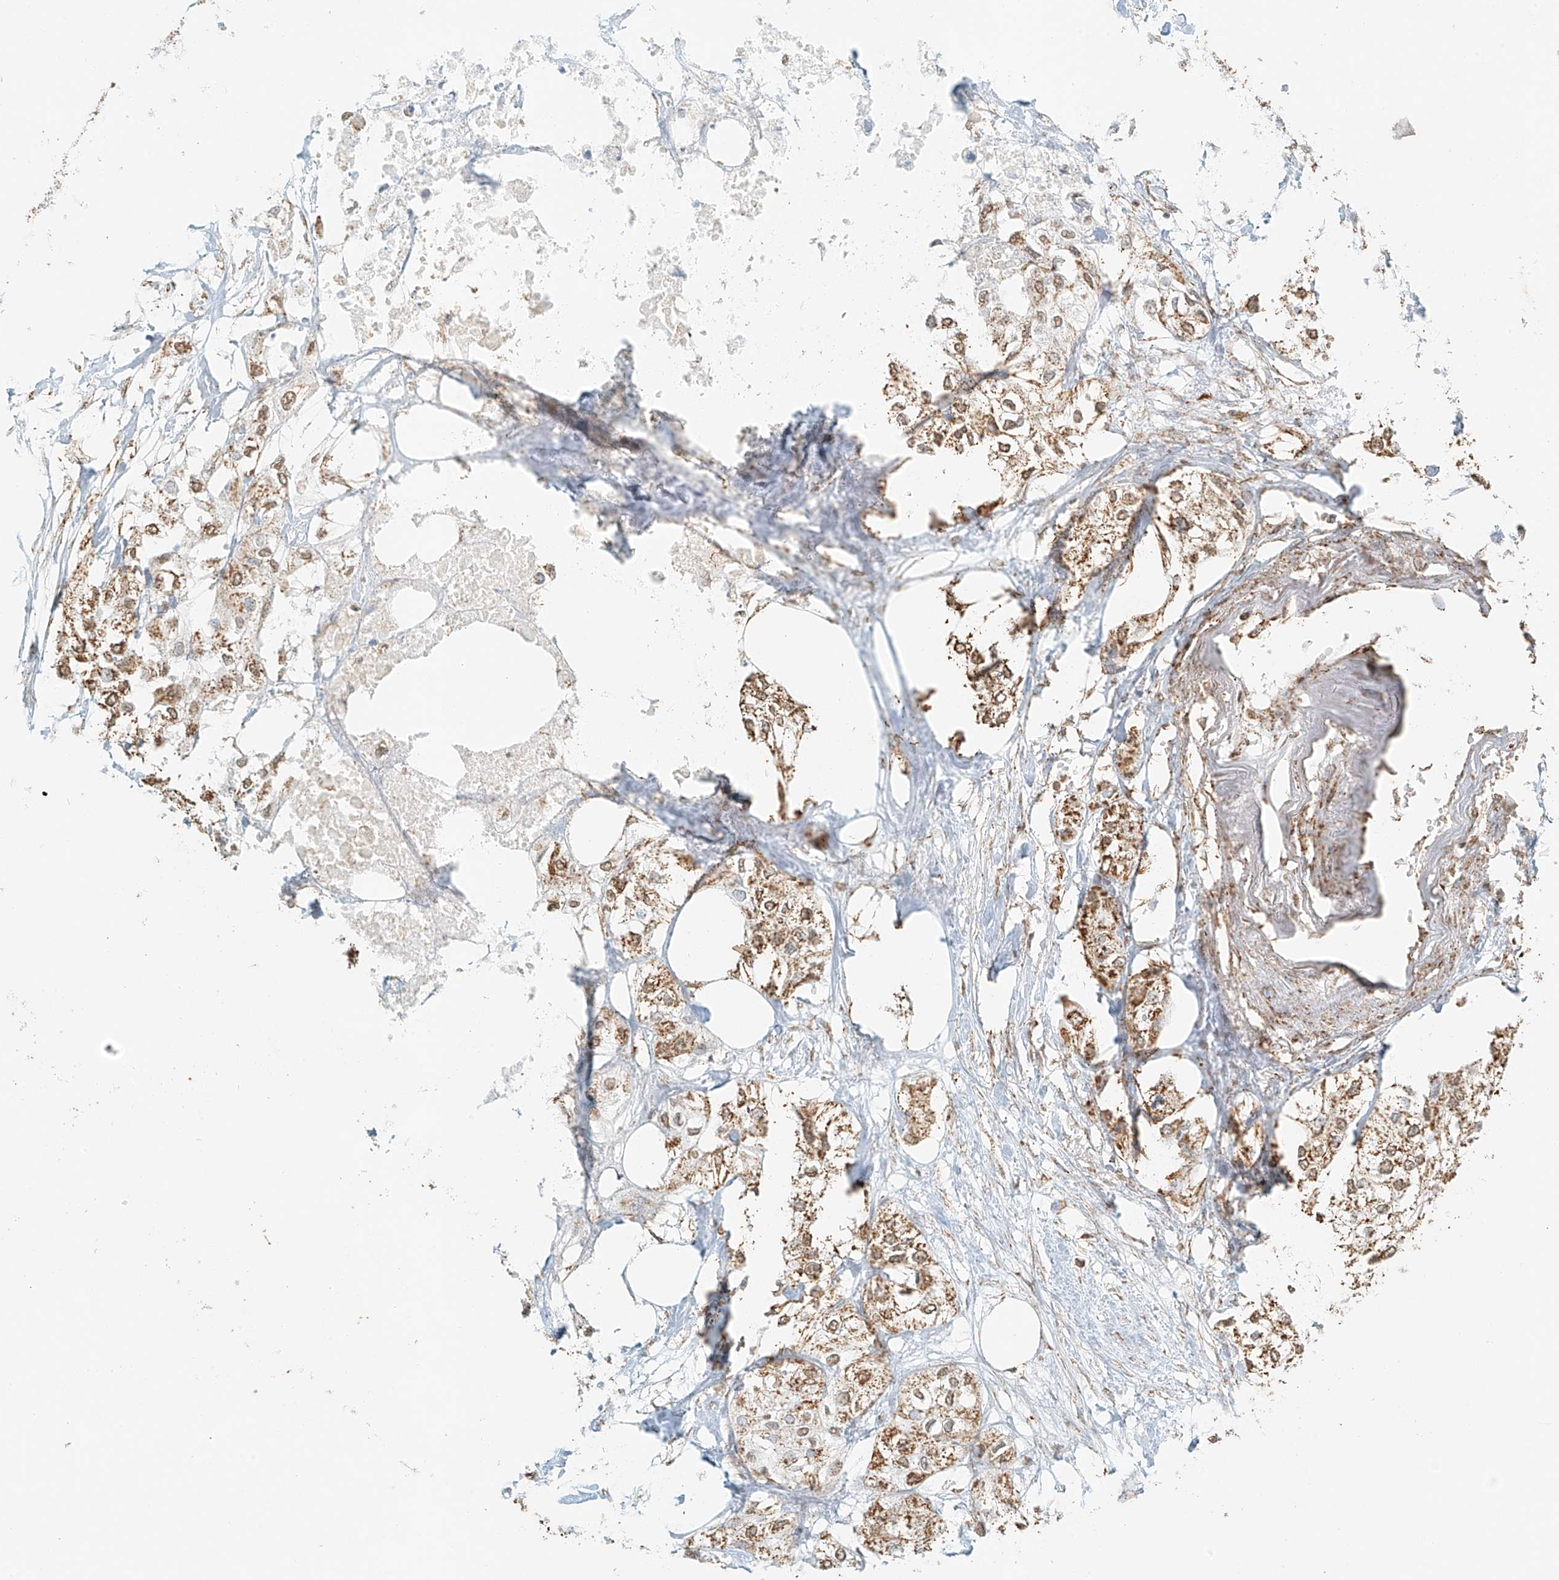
{"staining": {"intensity": "moderate", "quantity": ">75%", "location": "cytoplasmic/membranous"}, "tissue": "urothelial cancer", "cell_type": "Tumor cells", "image_type": "cancer", "snomed": [{"axis": "morphology", "description": "Urothelial carcinoma, High grade"}, {"axis": "topography", "description": "Urinary bladder"}], "caption": "Immunohistochemical staining of human high-grade urothelial carcinoma demonstrates moderate cytoplasmic/membranous protein expression in approximately >75% of tumor cells.", "gene": "MIPEP", "patient": {"sex": "male", "age": 64}}